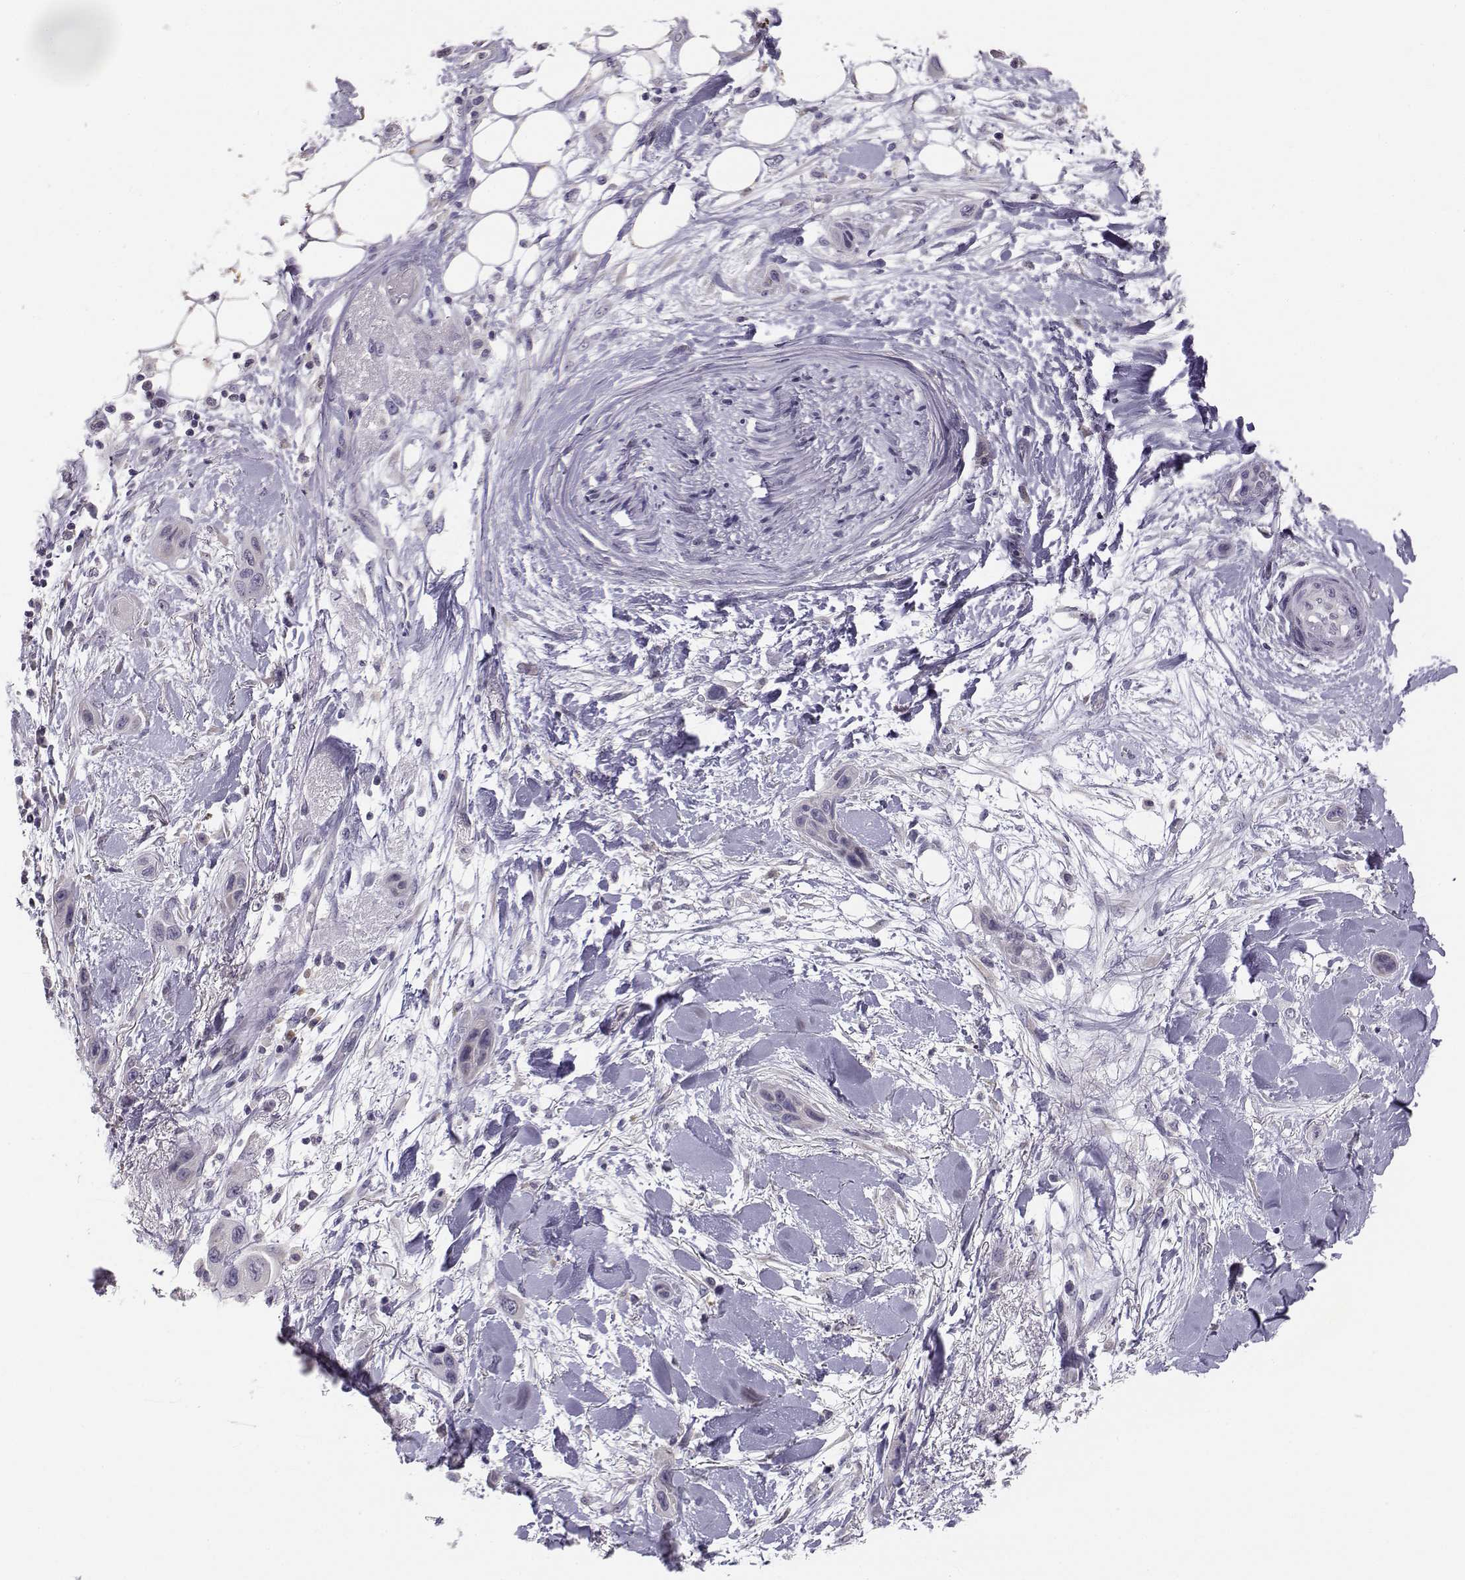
{"staining": {"intensity": "weak", "quantity": ">75%", "location": "cytoplasmic/membranous"}, "tissue": "skin cancer", "cell_type": "Tumor cells", "image_type": "cancer", "snomed": [{"axis": "morphology", "description": "Squamous cell carcinoma, NOS"}, {"axis": "topography", "description": "Skin"}], "caption": "Skin cancer (squamous cell carcinoma) was stained to show a protein in brown. There is low levels of weak cytoplasmic/membranous expression in about >75% of tumor cells. The staining was performed using DAB to visualize the protein expression in brown, while the nuclei were stained in blue with hematoxylin (Magnification: 20x).", "gene": "ACSL6", "patient": {"sex": "male", "age": 79}}